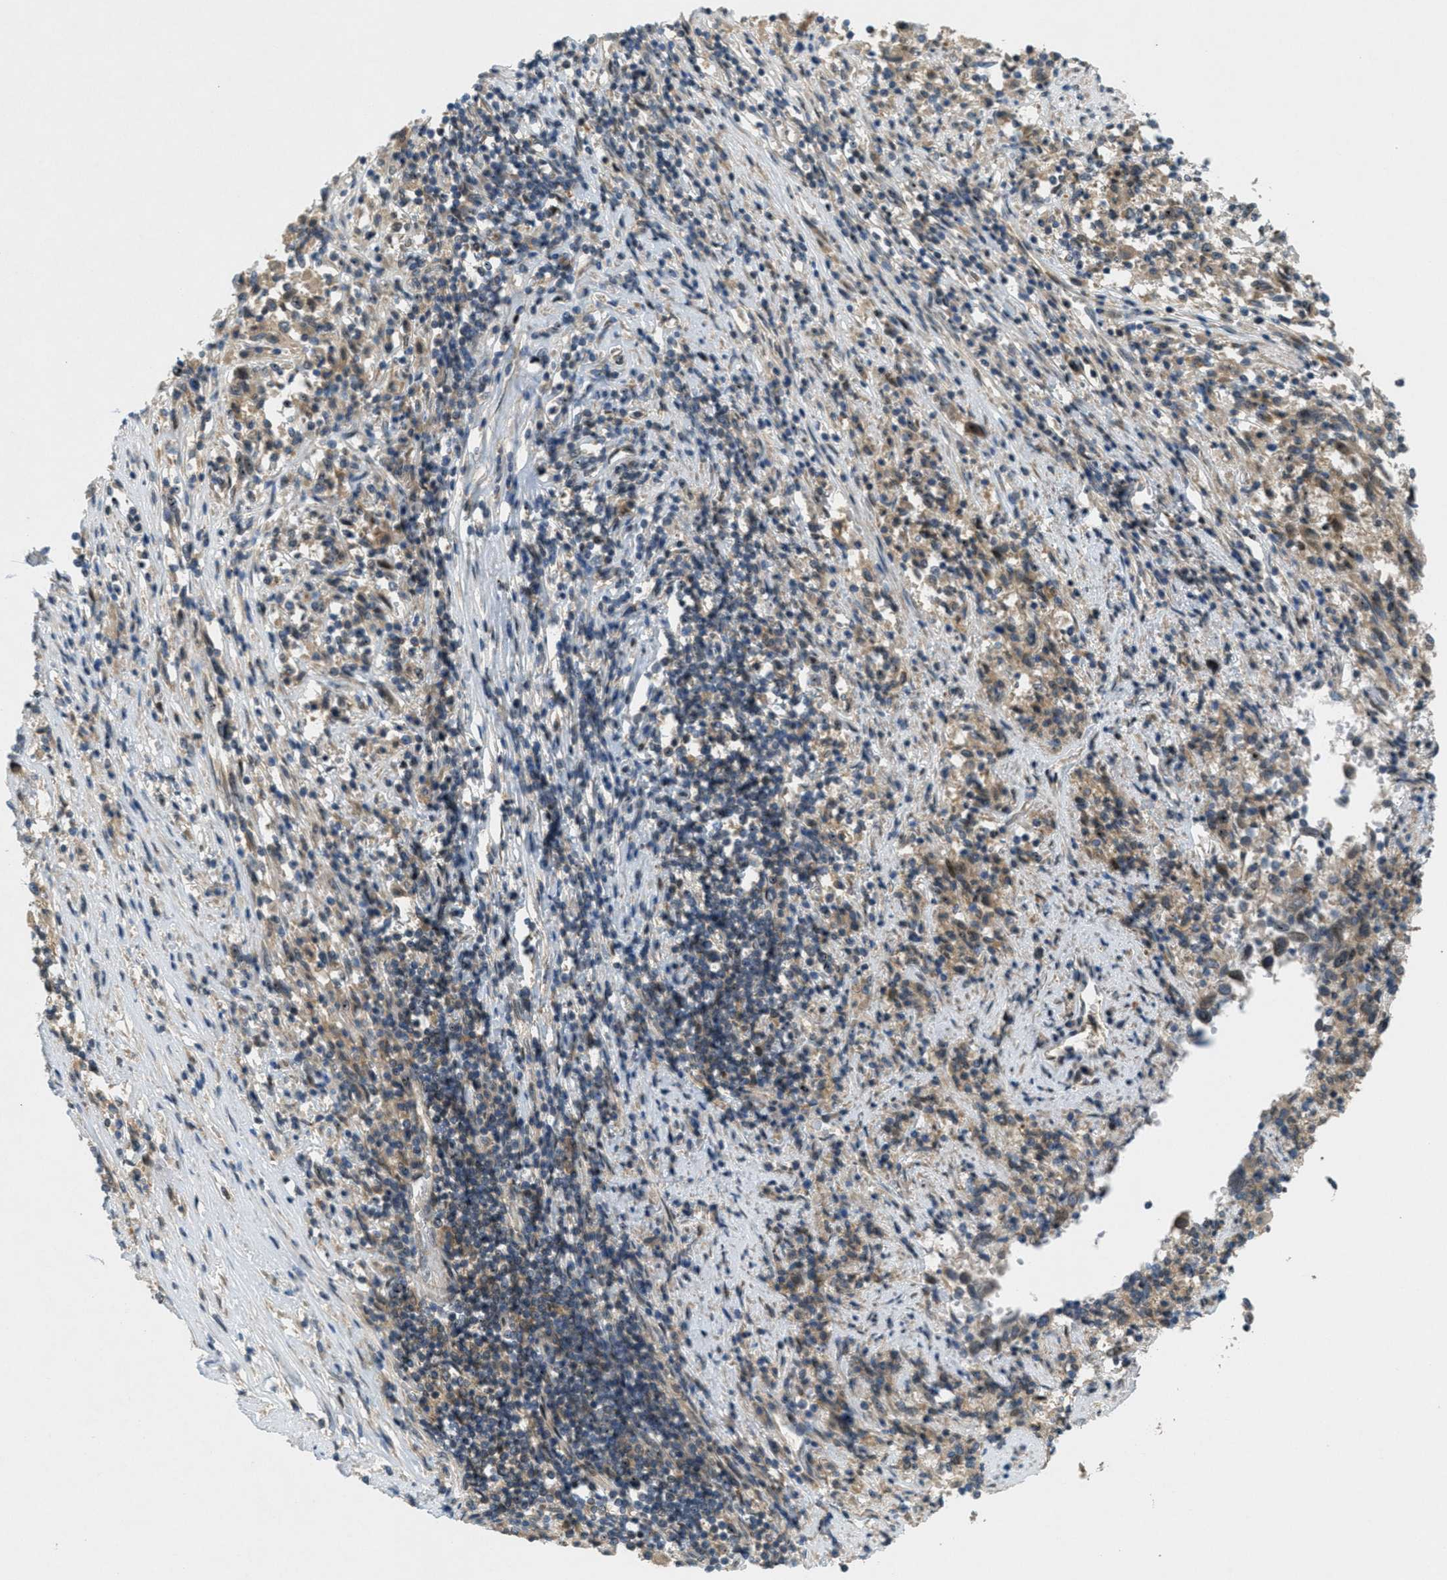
{"staining": {"intensity": "moderate", "quantity": ">75%", "location": "cytoplasmic/membranous,nuclear"}, "tissue": "melanoma", "cell_type": "Tumor cells", "image_type": "cancer", "snomed": [{"axis": "morphology", "description": "Malignant melanoma, Metastatic site"}, {"axis": "topography", "description": "Lymph node"}], "caption": "Human melanoma stained for a protein (brown) reveals moderate cytoplasmic/membranous and nuclear positive positivity in about >75% of tumor cells.", "gene": "SIGMAR1", "patient": {"sex": "male", "age": 61}}